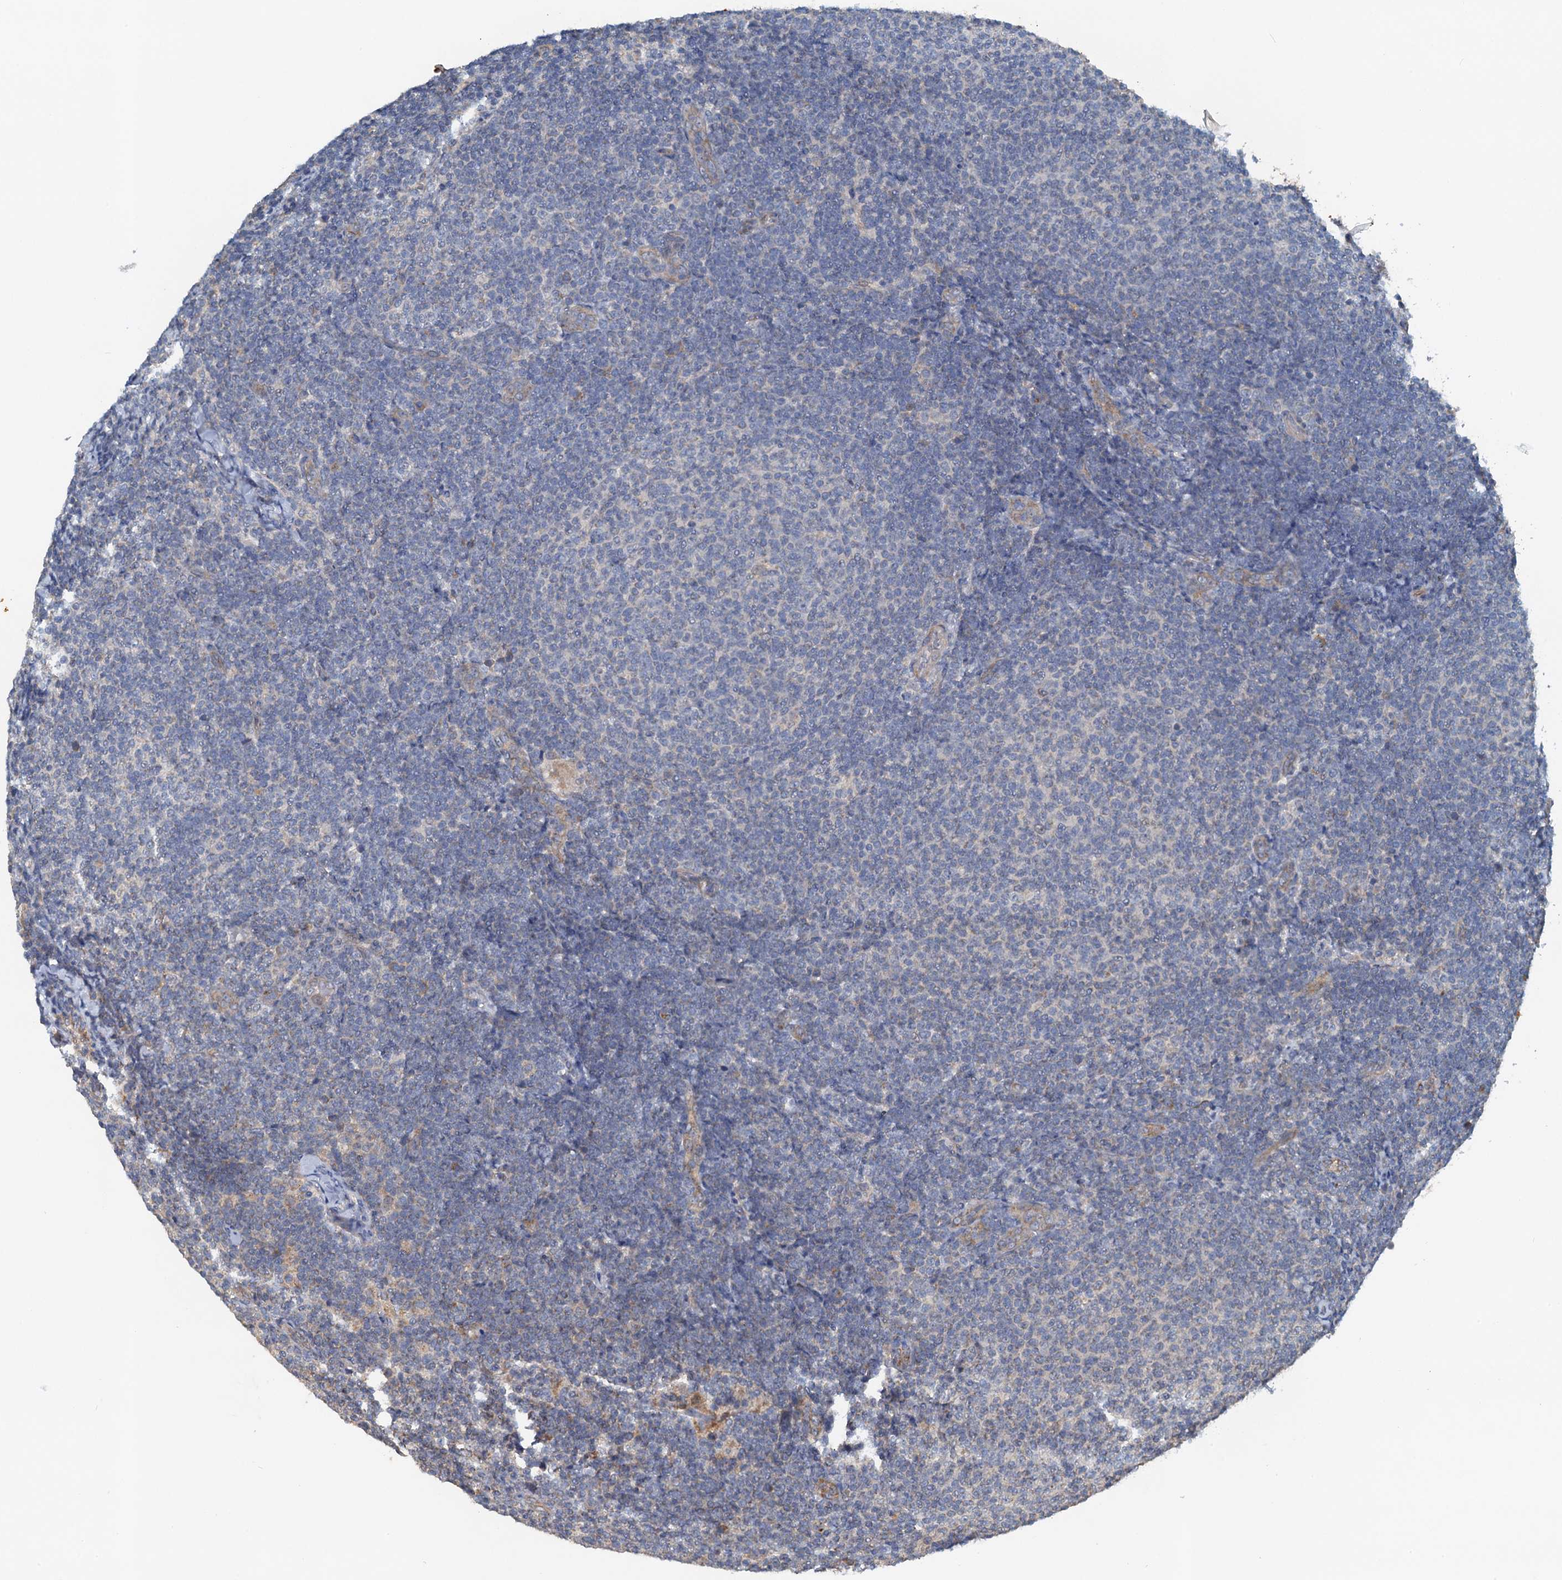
{"staining": {"intensity": "negative", "quantity": "none", "location": "none"}, "tissue": "lymphoma", "cell_type": "Tumor cells", "image_type": "cancer", "snomed": [{"axis": "morphology", "description": "Malignant lymphoma, non-Hodgkin's type, Low grade"}, {"axis": "topography", "description": "Lymph node"}], "caption": "Immunohistochemistry of lymphoma reveals no expression in tumor cells. The staining is performed using DAB (3,3'-diaminobenzidine) brown chromogen with nuclei counter-stained in using hematoxylin.", "gene": "ZNF606", "patient": {"sex": "male", "age": 66}}